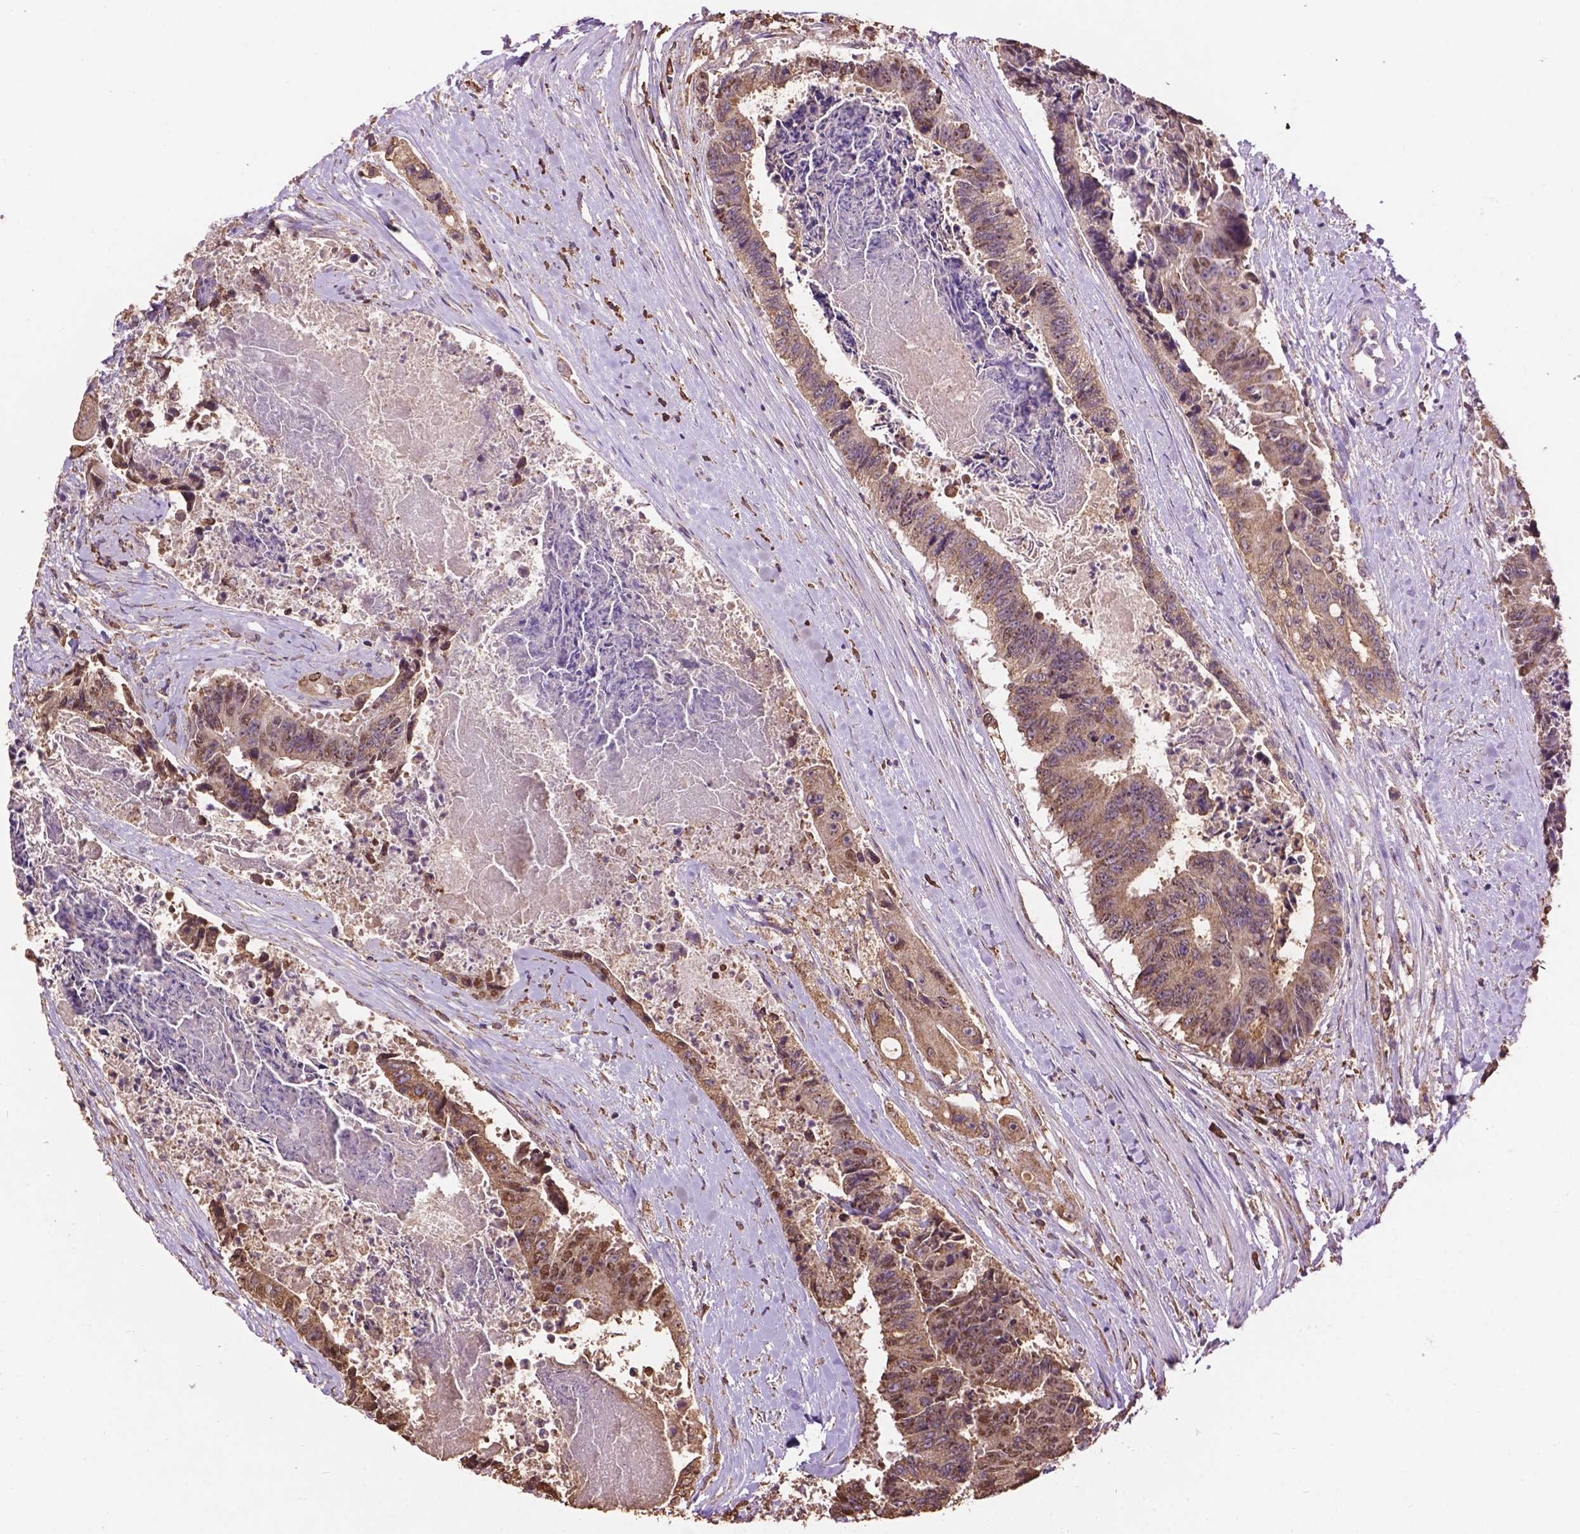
{"staining": {"intensity": "moderate", "quantity": ">75%", "location": "cytoplasmic/membranous,nuclear"}, "tissue": "colorectal cancer", "cell_type": "Tumor cells", "image_type": "cancer", "snomed": [{"axis": "morphology", "description": "Adenocarcinoma, NOS"}, {"axis": "topography", "description": "Rectum"}], "caption": "Protein staining shows moderate cytoplasmic/membranous and nuclear positivity in about >75% of tumor cells in colorectal cancer (adenocarcinoma). The staining is performed using DAB (3,3'-diaminobenzidine) brown chromogen to label protein expression. The nuclei are counter-stained blue using hematoxylin.", "gene": "PPP2R5E", "patient": {"sex": "male", "age": 54}}